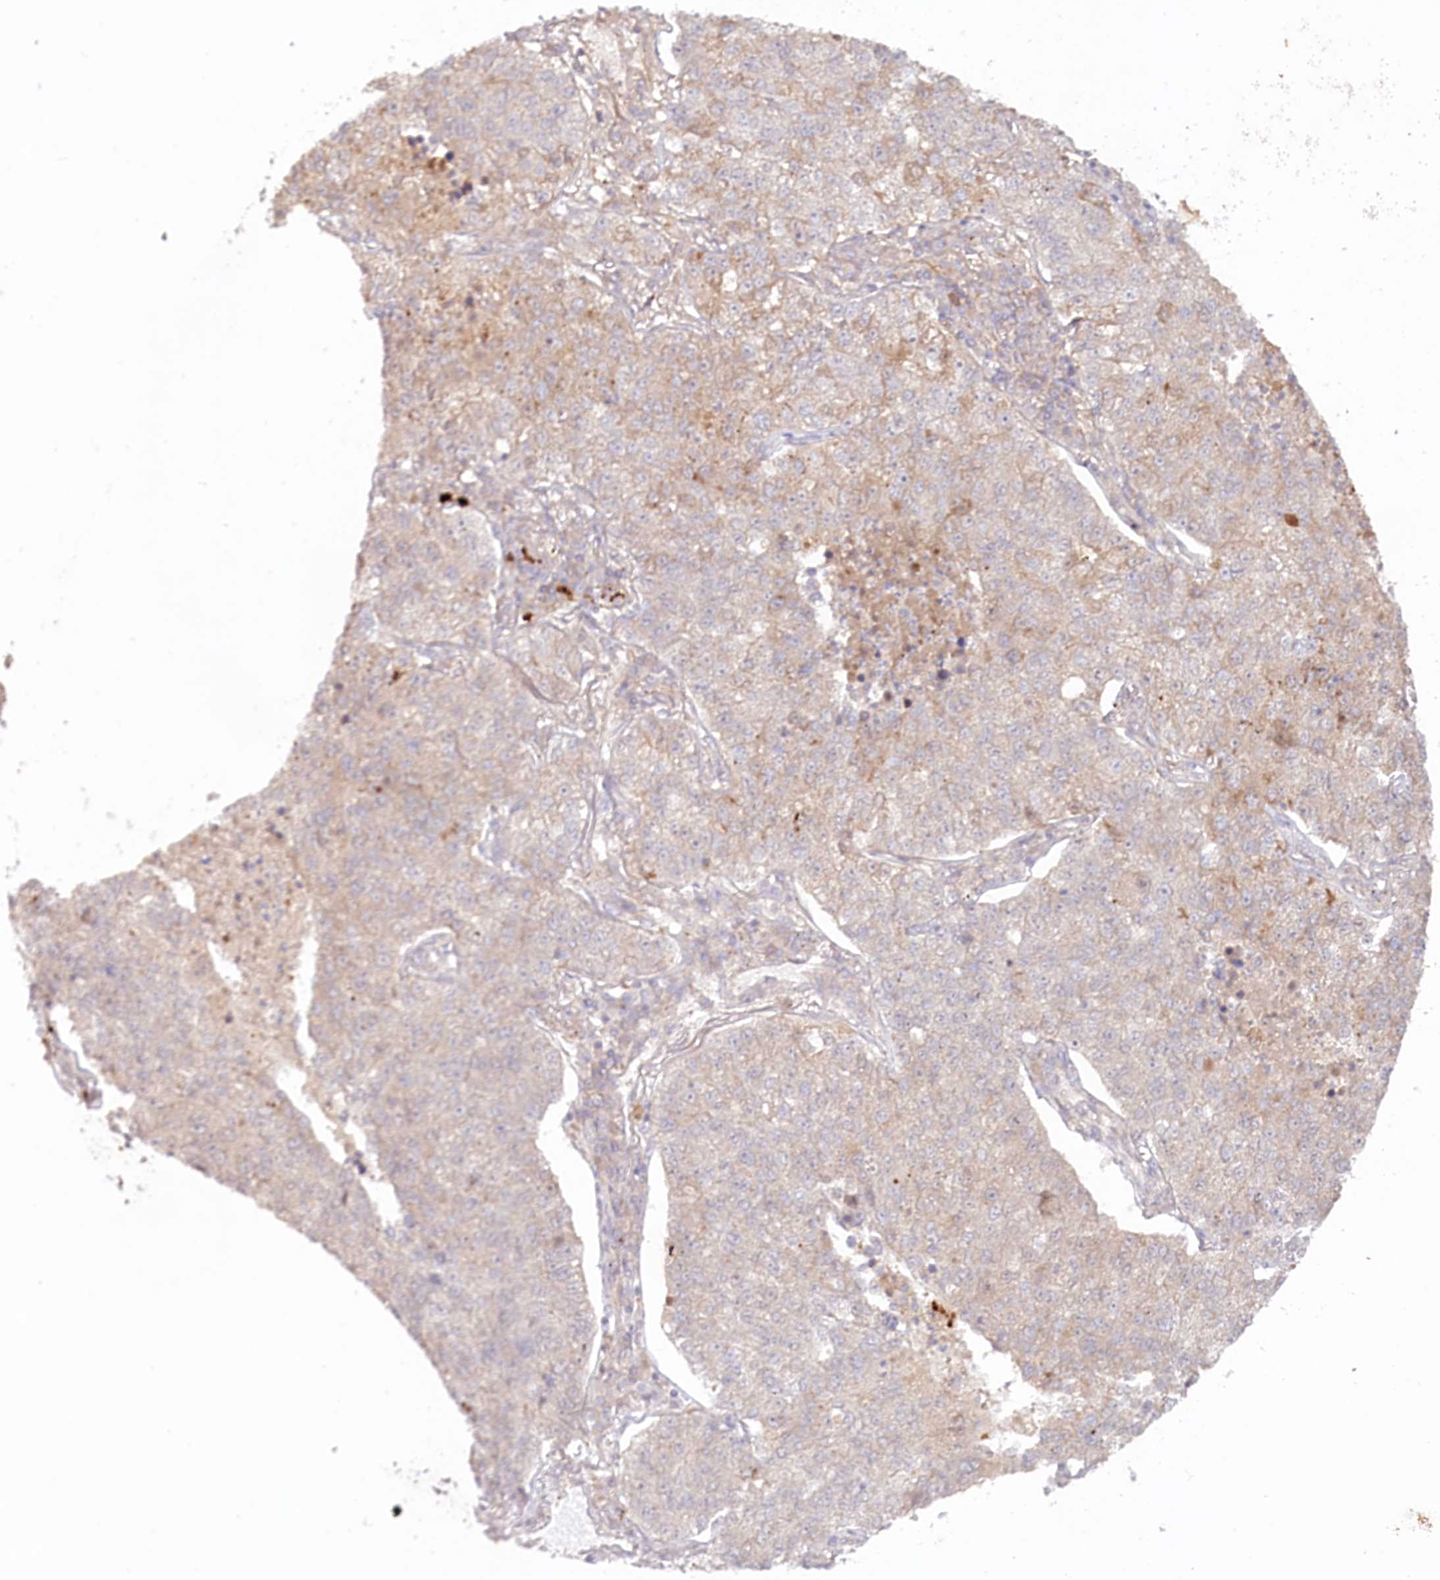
{"staining": {"intensity": "weak", "quantity": "<25%", "location": "cytoplasmic/membranous"}, "tissue": "lung cancer", "cell_type": "Tumor cells", "image_type": "cancer", "snomed": [{"axis": "morphology", "description": "Adenocarcinoma, NOS"}, {"axis": "topography", "description": "Lung"}], "caption": "A histopathology image of adenocarcinoma (lung) stained for a protein demonstrates no brown staining in tumor cells.", "gene": "PSAPL1", "patient": {"sex": "male", "age": 49}}